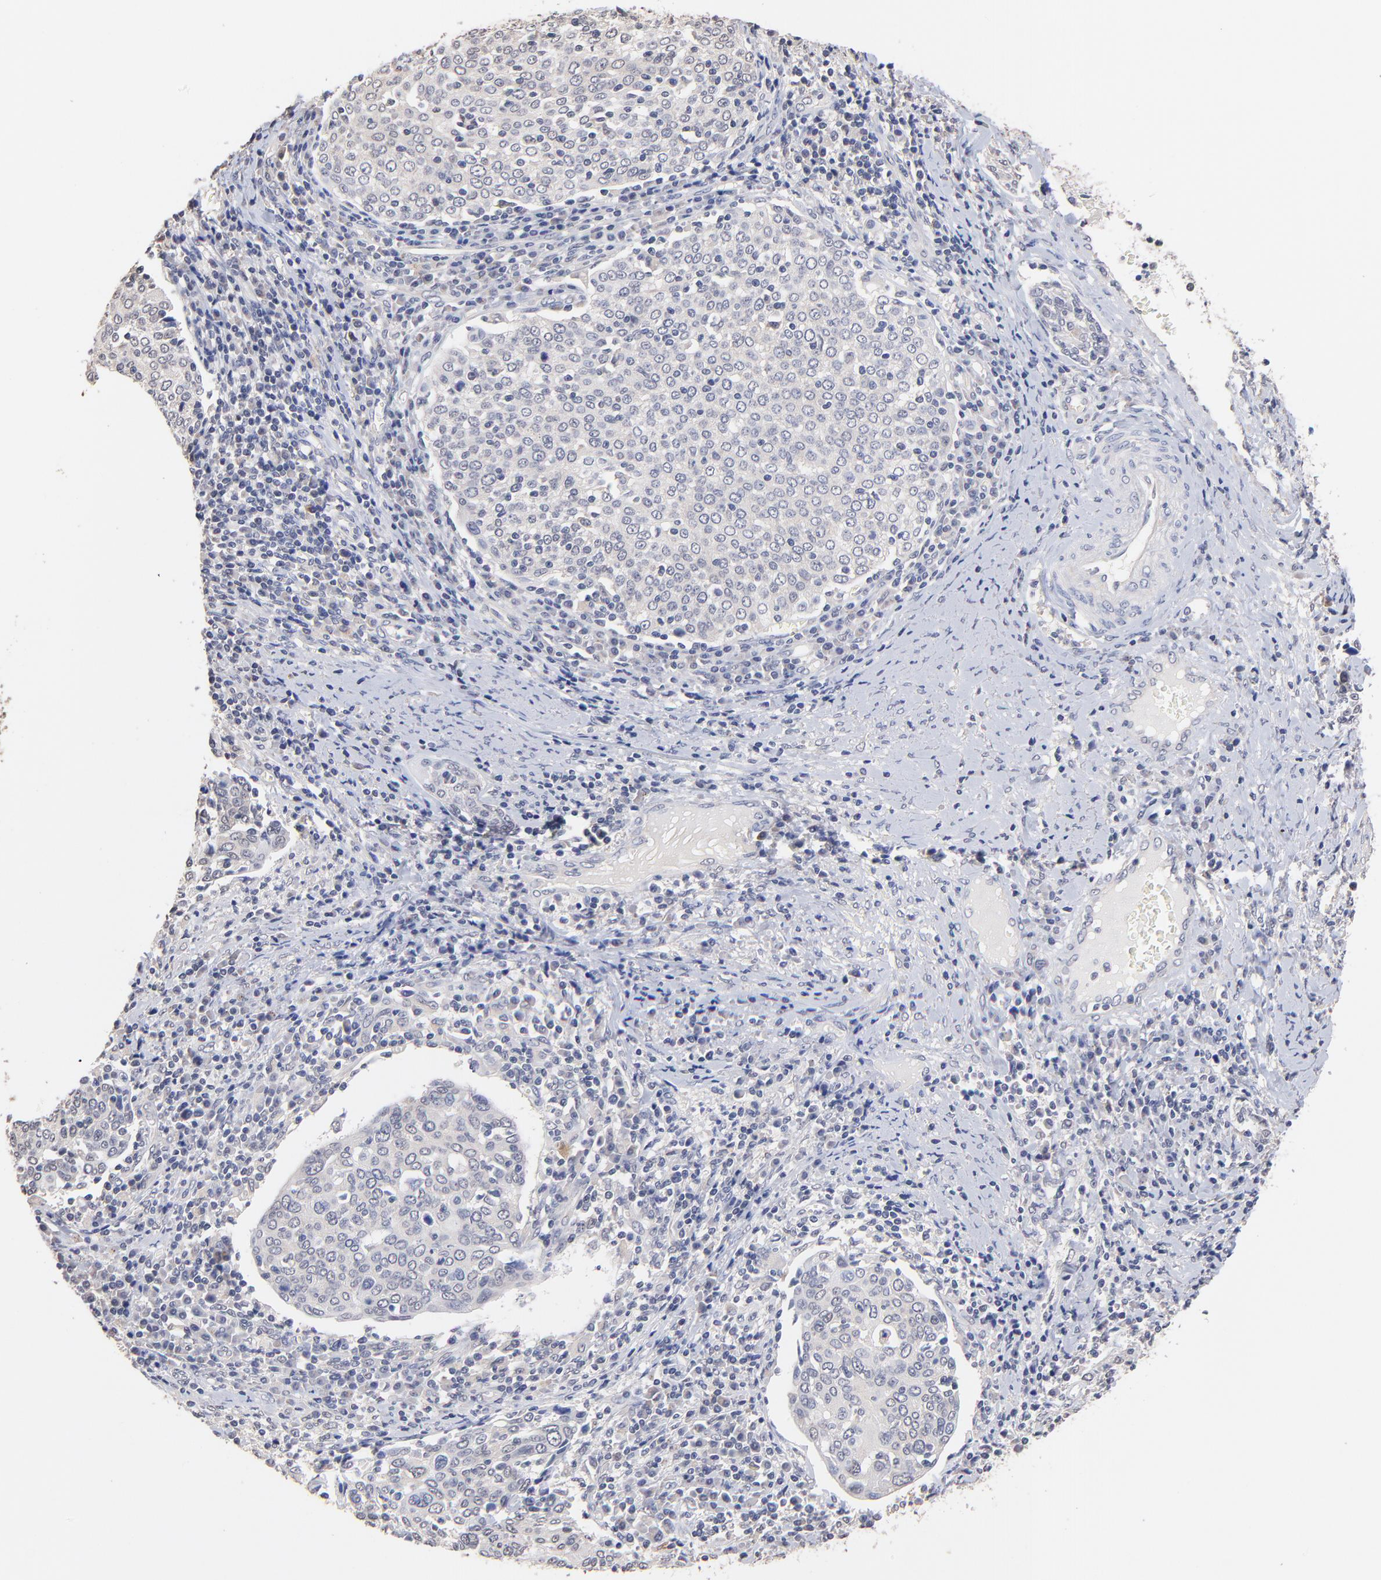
{"staining": {"intensity": "negative", "quantity": "none", "location": "none"}, "tissue": "cervical cancer", "cell_type": "Tumor cells", "image_type": "cancer", "snomed": [{"axis": "morphology", "description": "Squamous cell carcinoma, NOS"}, {"axis": "topography", "description": "Cervix"}], "caption": "Immunohistochemistry of human squamous cell carcinoma (cervical) shows no expression in tumor cells. (DAB (3,3'-diaminobenzidine) immunohistochemistry (IHC) with hematoxylin counter stain).", "gene": "RIBC2", "patient": {"sex": "female", "age": 40}}